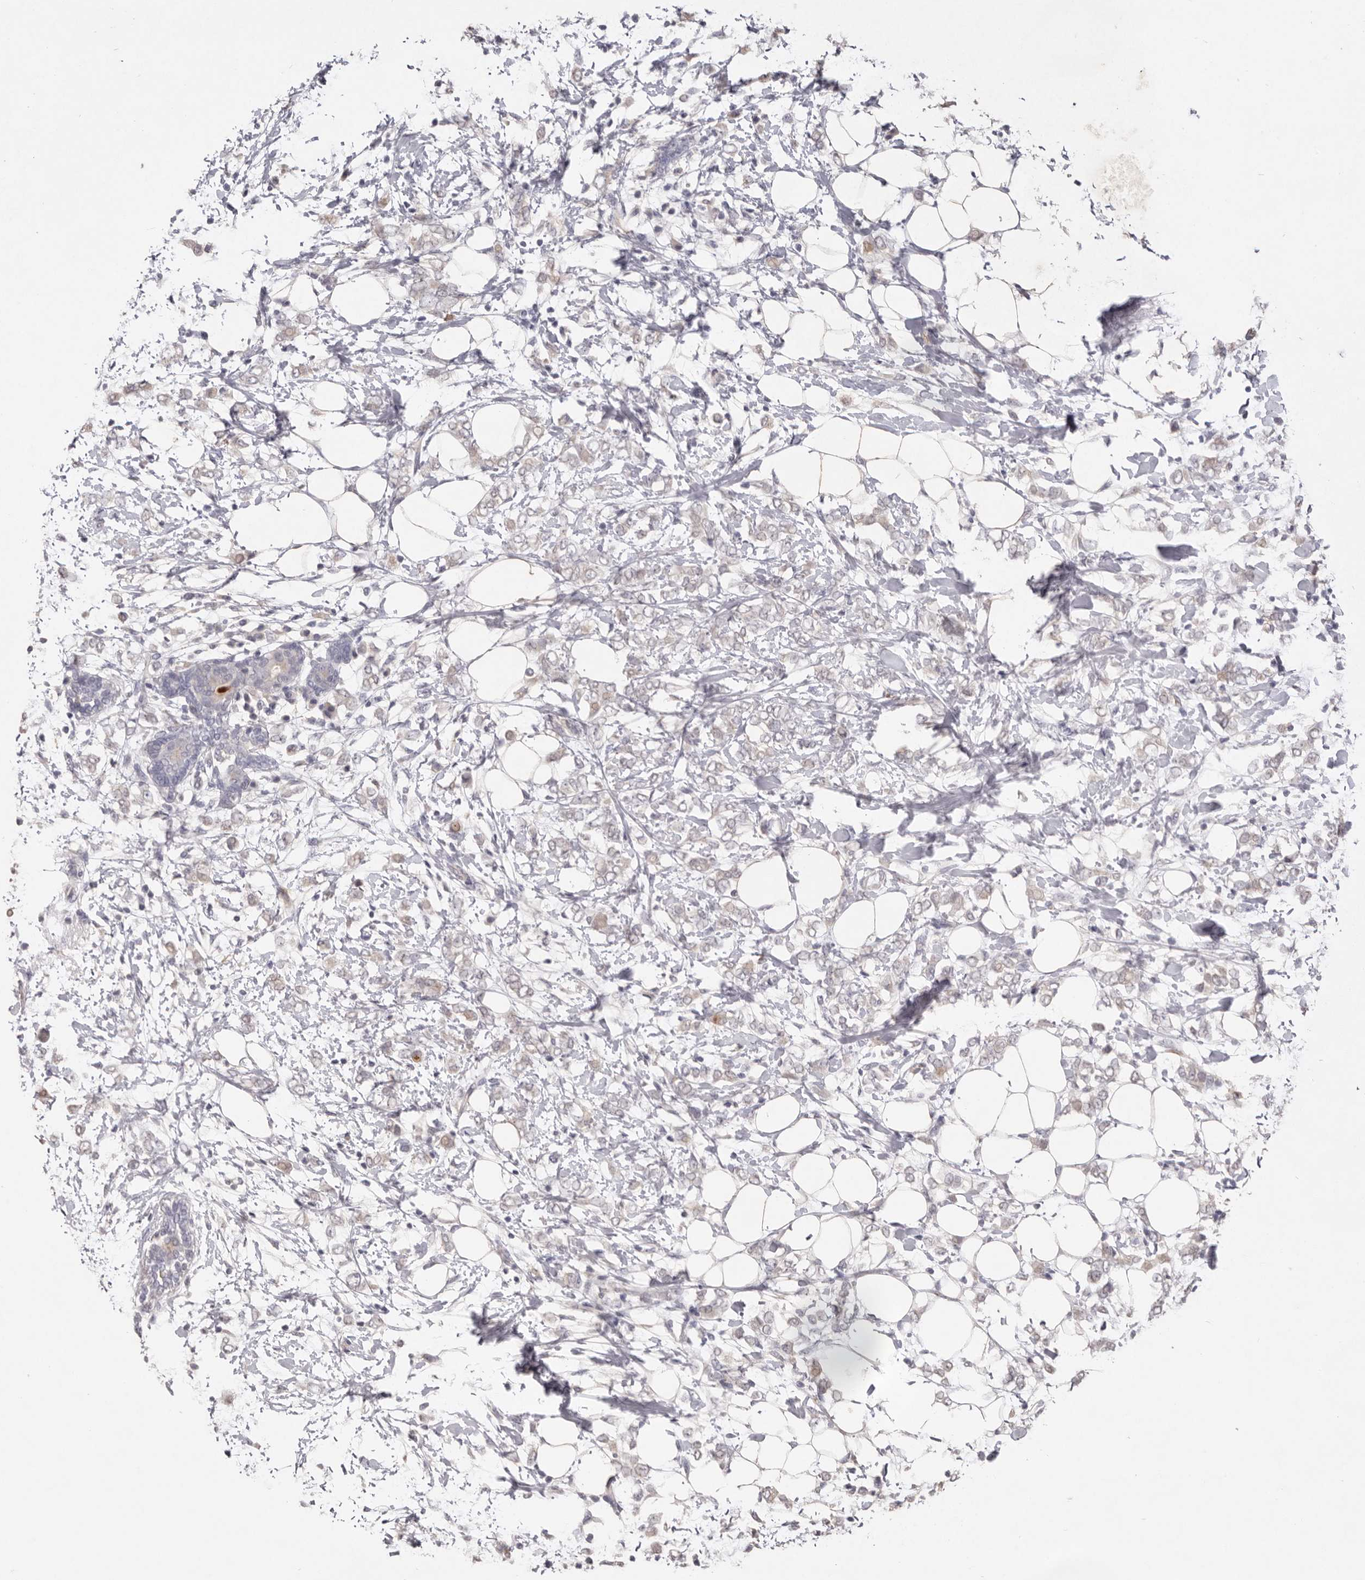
{"staining": {"intensity": "negative", "quantity": "none", "location": "none"}, "tissue": "breast cancer", "cell_type": "Tumor cells", "image_type": "cancer", "snomed": [{"axis": "morphology", "description": "Normal tissue, NOS"}, {"axis": "morphology", "description": "Lobular carcinoma"}, {"axis": "topography", "description": "Breast"}], "caption": "DAB immunohistochemical staining of breast lobular carcinoma displays no significant staining in tumor cells.", "gene": "ZYG11B", "patient": {"sex": "female", "age": 47}}